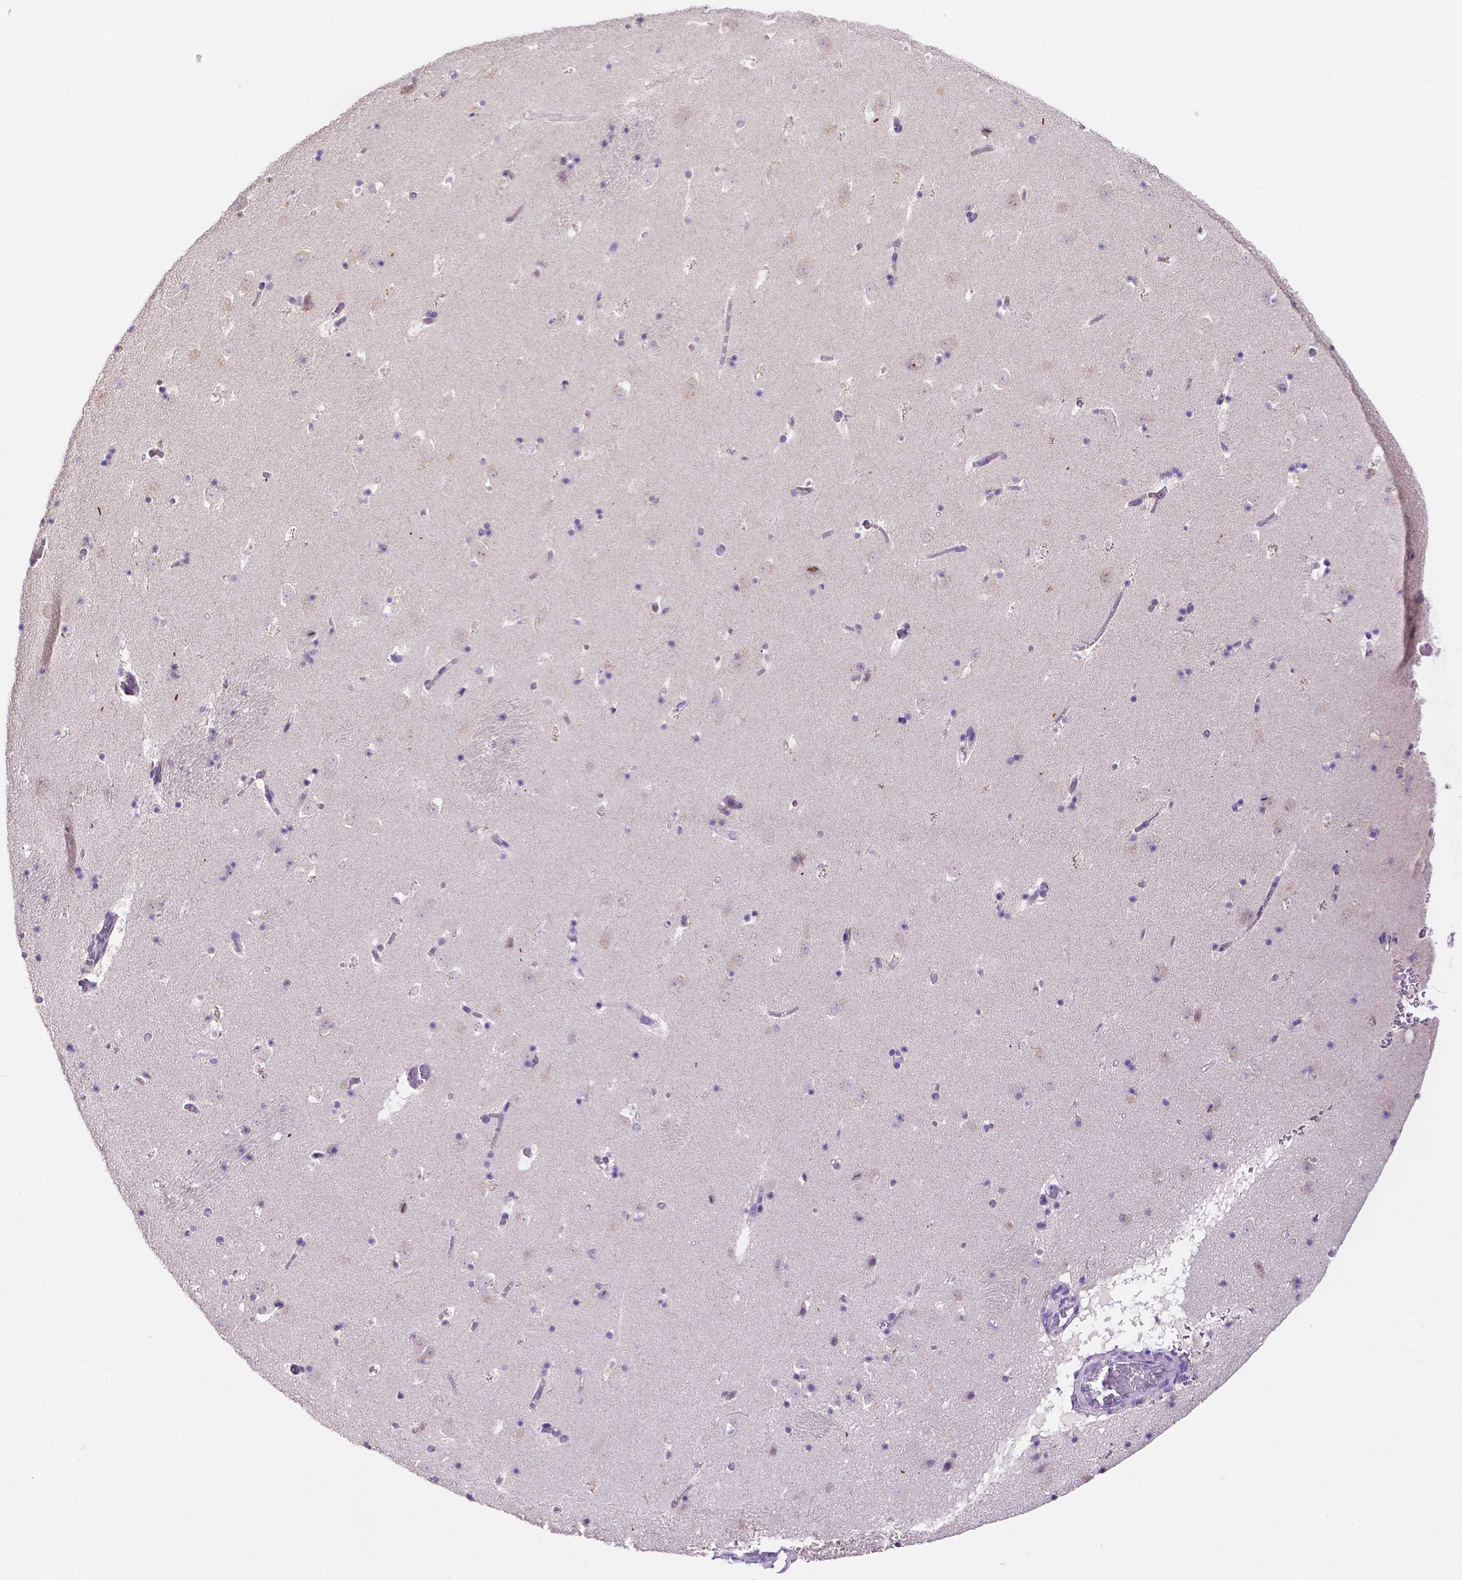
{"staining": {"intensity": "negative", "quantity": "none", "location": "none"}, "tissue": "caudate", "cell_type": "Glial cells", "image_type": "normal", "snomed": [{"axis": "morphology", "description": "Normal tissue, NOS"}, {"axis": "topography", "description": "Lateral ventricle wall"}], "caption": "This is an immunohistochemistry photomicrograph of normal human caudate. There is no expression in glial cells.", "gene": "PRPS2", "patient": {"sex": "female", "age": 42}}